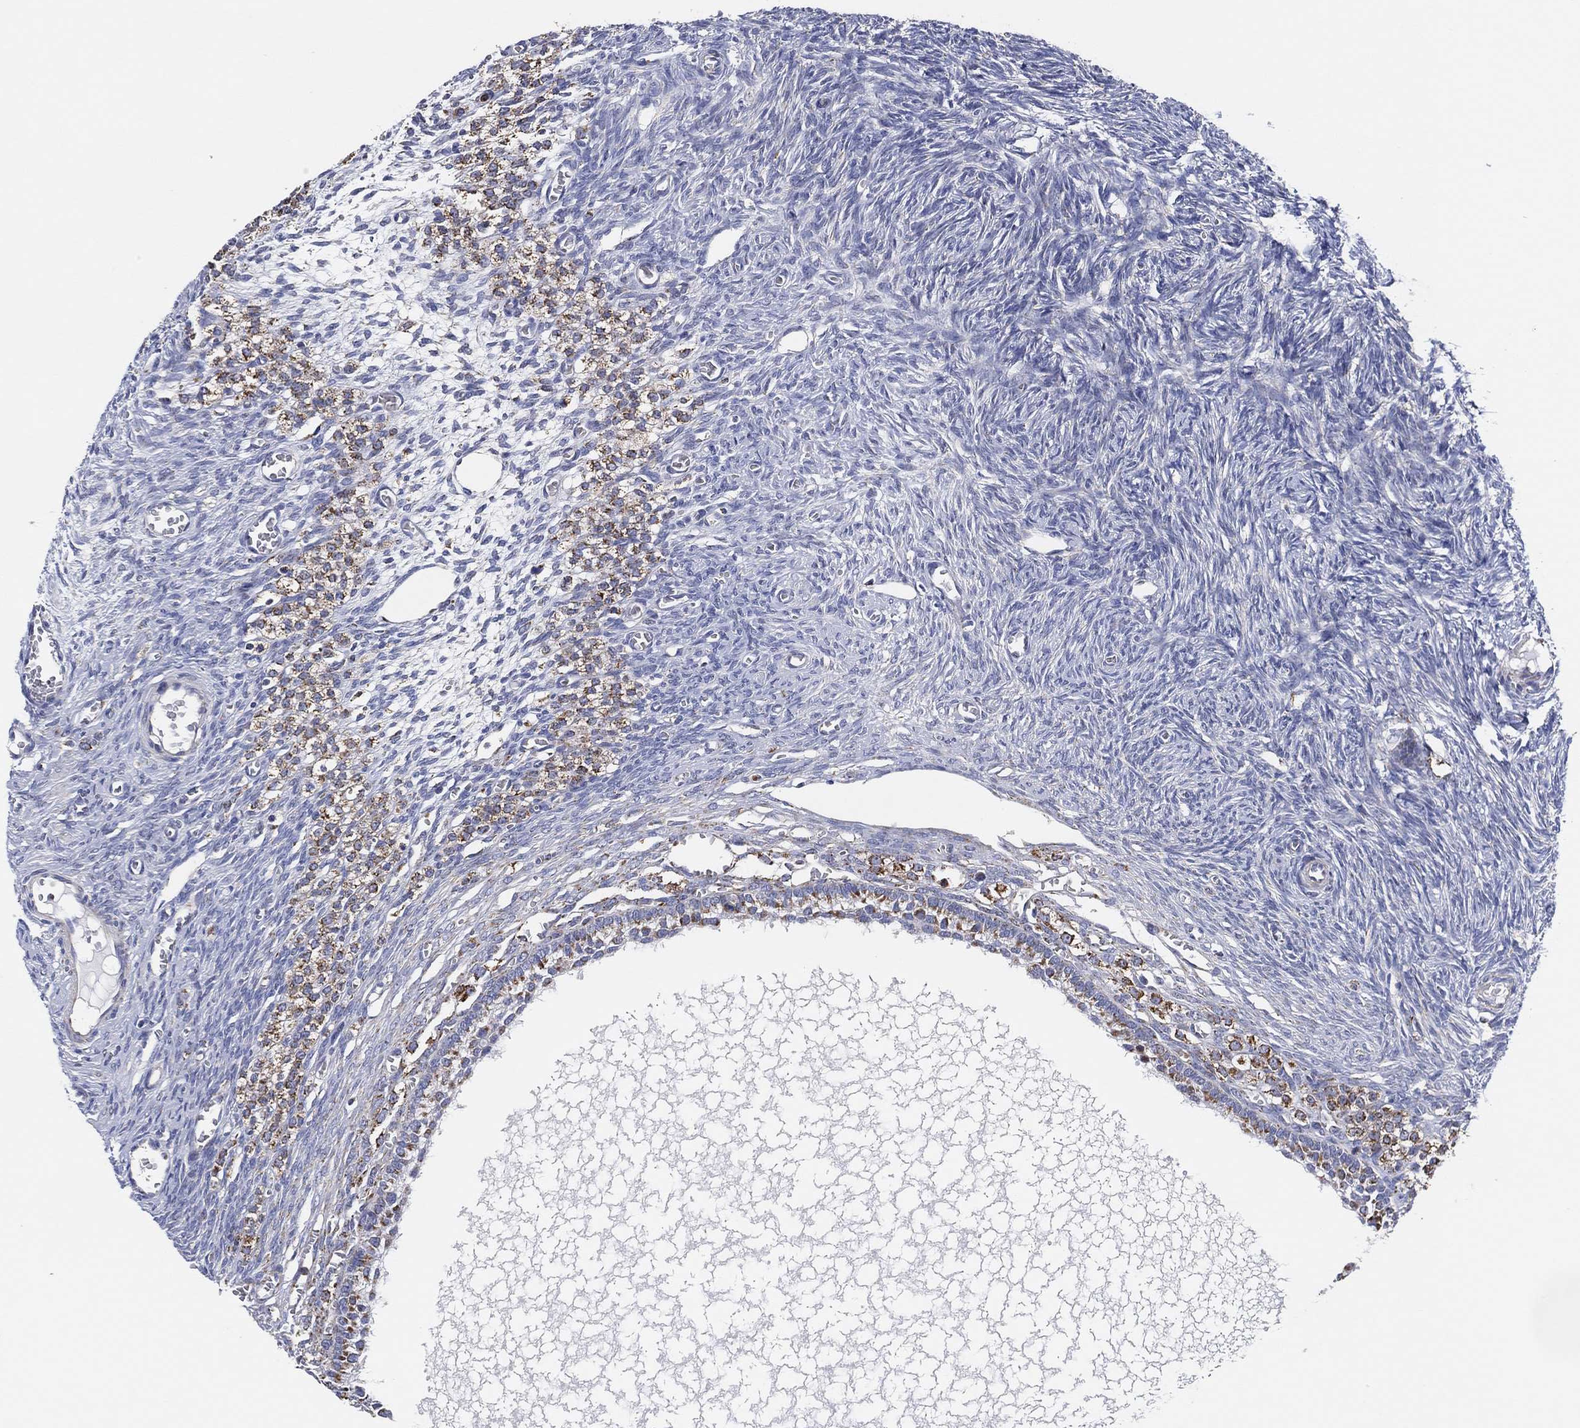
{"staining": {"intensity": "moderate", "quantity": "25%-75%", "location": "cytoplasmic/membranous"}, "tissue": "ovary", "cell_type": "Follicle cells", "image_type": "normal", "snomed": [{"axis": "morphology", "description": "Normal tissue, NOS"}, {"axis": "topography", "description": "Ovary"}], "caption": "Moderate cytoplasmic/membranous staining is appreciated in approximately 25%-75% of follicle cells in unremarkable ovary.", "gene": "GCAT", "patient": {"sex": "female", "age": 27}}